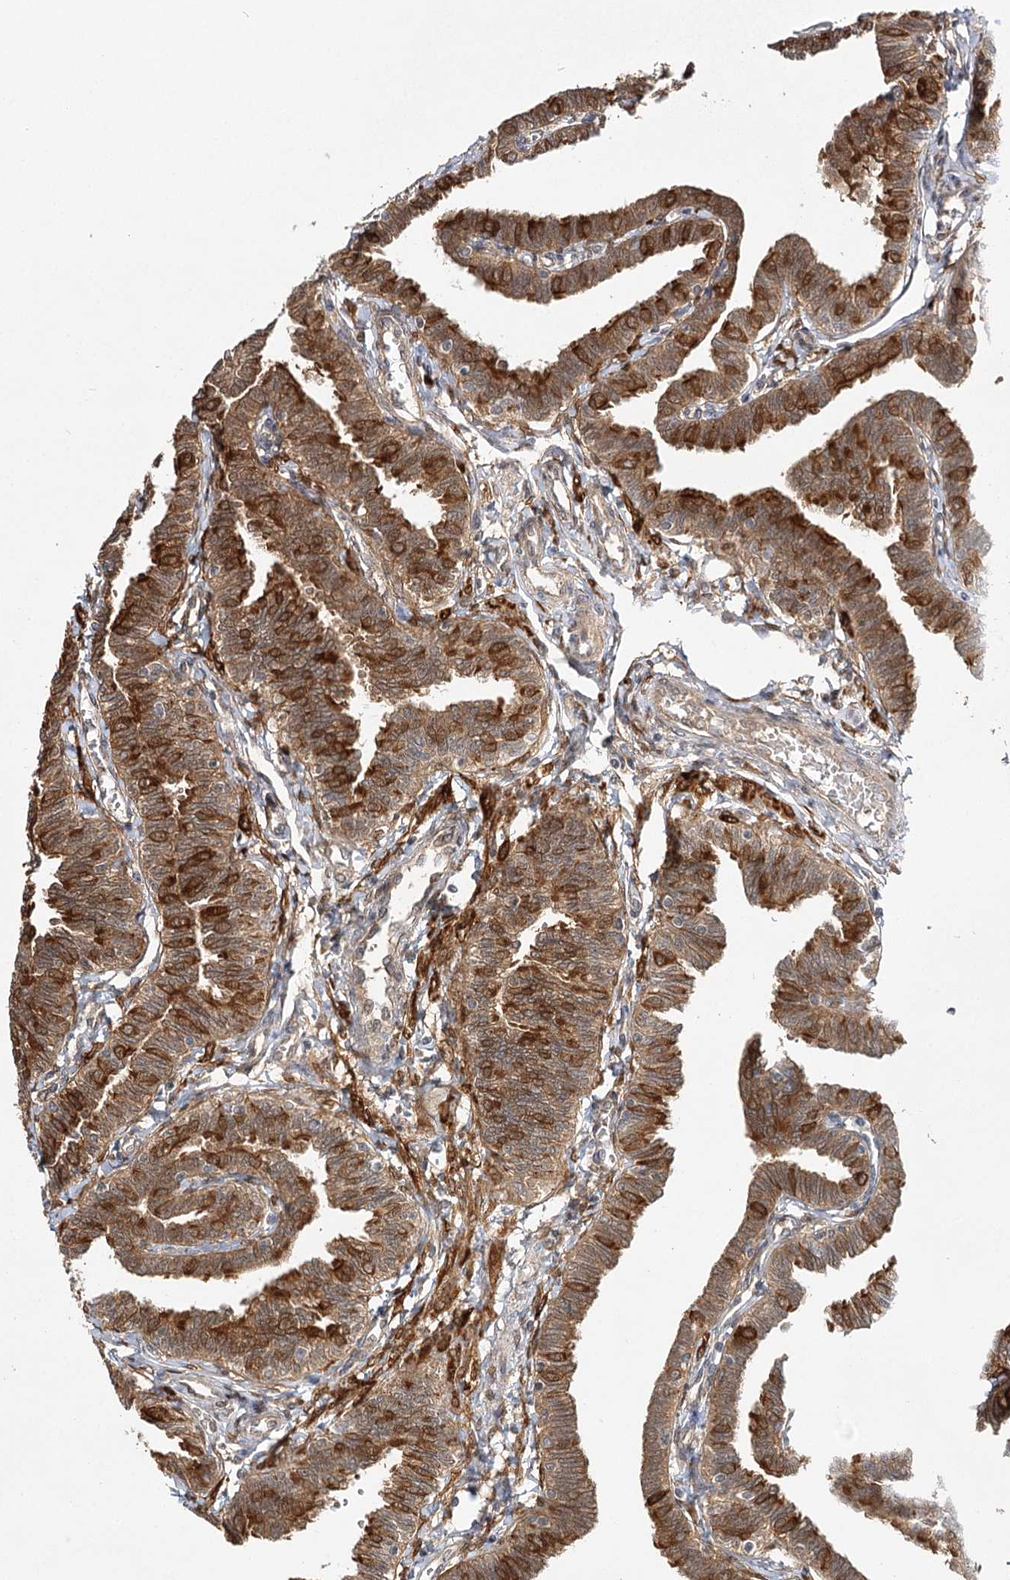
{"staining": {"intensity": "strong", "quantity": ">75%", "location": "cytoplasmic/membranous"}, "tissue": "fallopian tube", "cell_type": "Glandular cells", "image_type": "normal", "snomed": [{"axis": "morphology", "description": "Normal tissue, NOS"}, {"axis": "topography", "description": "Fallopian tube"}, {"axis": "topography", "description": "Ovary"}], "caption": "Protein staining of unremarkable fallopian tube shows strong cytoplasmic/membranous positivity in about >75% of glandular cells.", "gene": "INPP4B", "patient": {"sex": "female", "age": 23}}